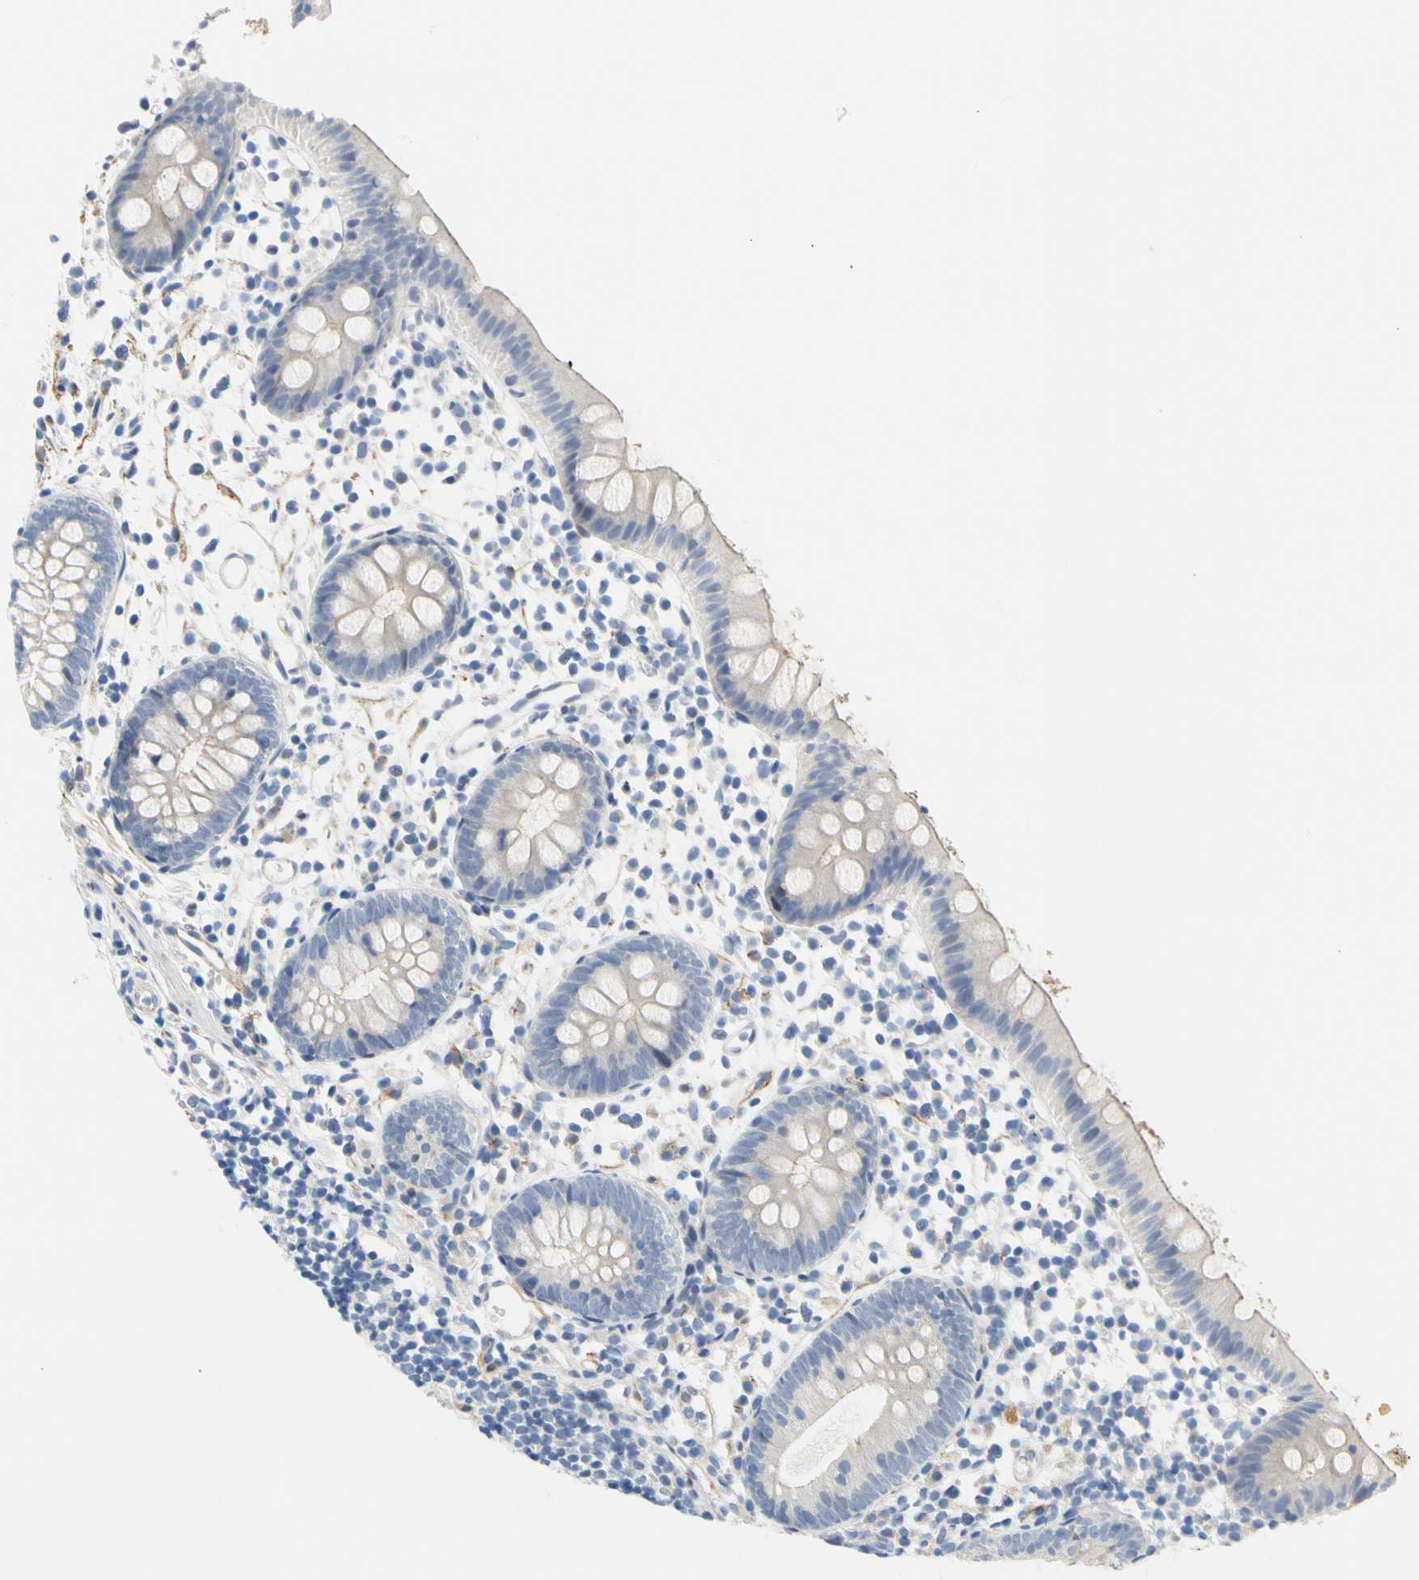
{"staining": {"intensity": "negative", "quantity": "none", "location": "none"}, "tissue": "appendix", "cell_type": "Glandular cells", "image_type": "normal", "snomed": [{"axis": "morphology", "description": "Normal tissue, NOS"}, {"axis": "topography", "description": "Appendix"}], "caption": "An IHC photomicrograph of benign appendix is shown. There is no staining in glandular cells of appendix. (DAB immunohistochemistry (IHC) with hematoxylin counter stain).", "gene": "ZNF236", "patient": {"sex": "female", "age": 20}}